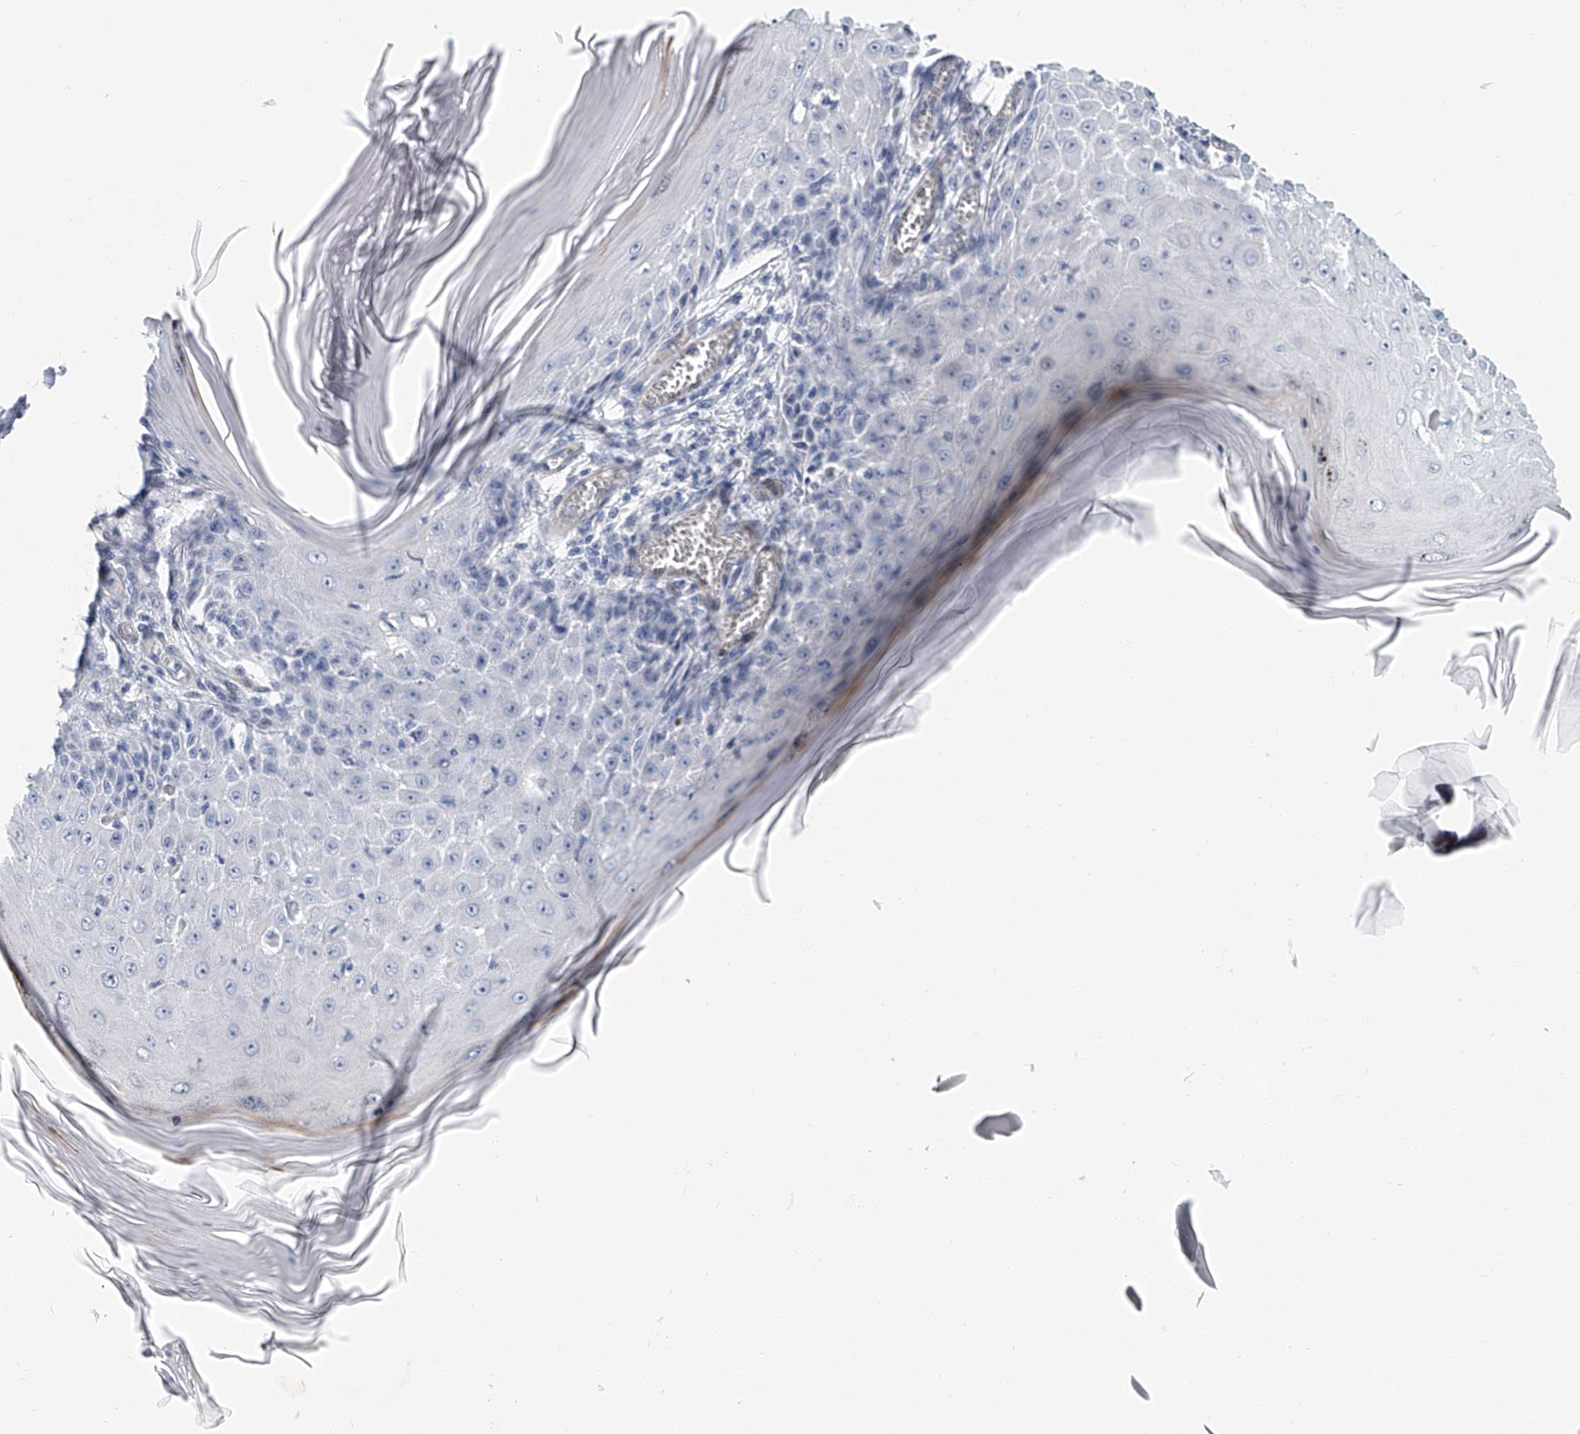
{"staining": {"intensity": "negative", "quantity": "none", "location": "none"}, "tissue": "skin cancer", "cell_type": "Tumor cells", "image_type": "cancer", "snomed": [{"axis": "morphology", "description": "Squamous cell carcinoma, NOS"}, {"axis": "topography", "description": "Skin"}], "caption": "The immunohistochemistry (IHC) histopathology image has no significant positivity in tumor cells of skin cancer tissue. Nuclei are stained in blue.", "gene": "KIRREL1", "patient": {"sex": "female", "age": 73}}